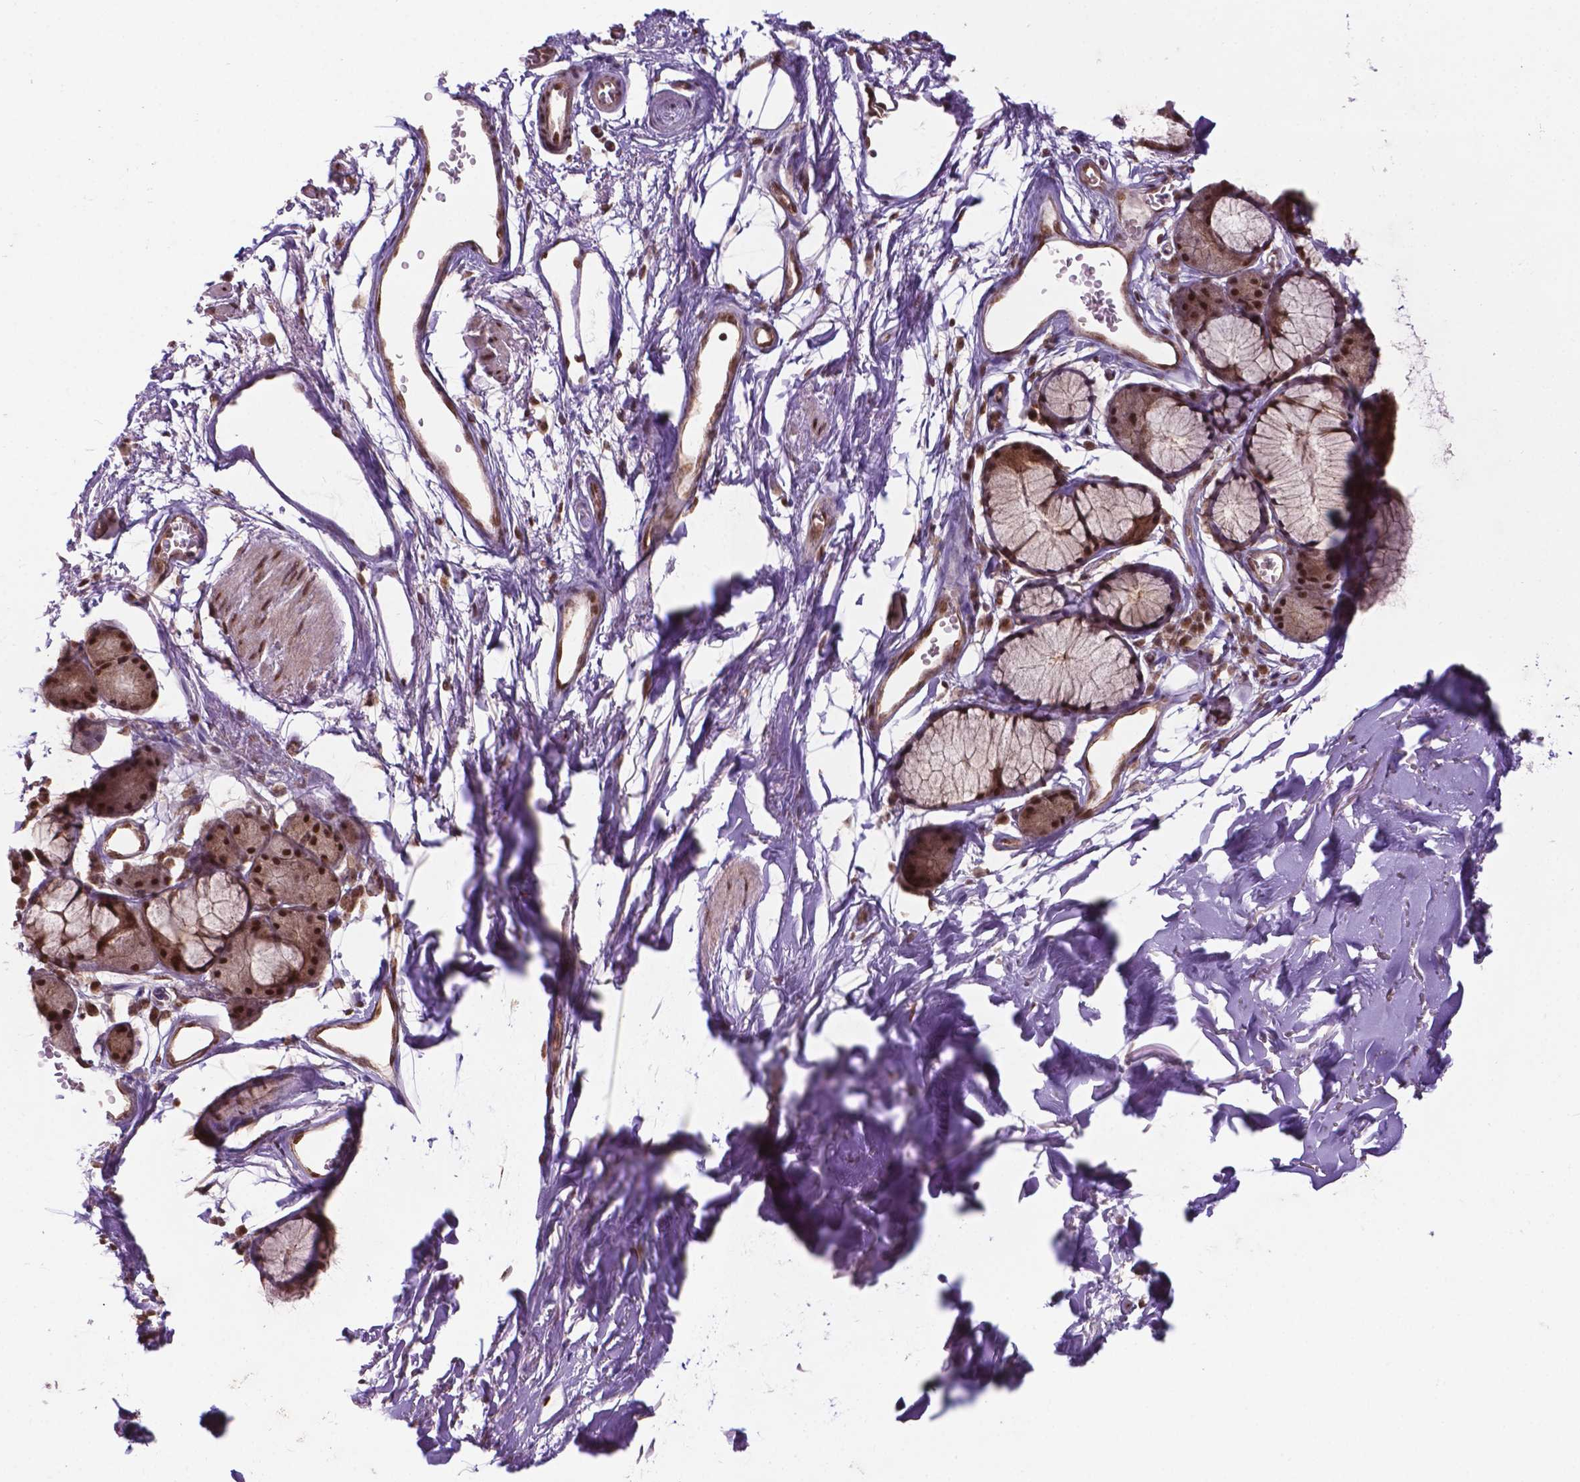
{"staining": {"intensity": "negative", "quantity": "none", "location": "none"}, "tissue": "adipose tissue", "cell_type": "Adipocytes", "image_type": "normal", "snomed": [{"axis": "morphology", "description": "Normal tissue, NOS"}, {"axis": "topography", "description": "Cartilage tissue"}, {"axis": "topography", "description": "Bronchus"}], "caption": "A micrograph of human adipose tissue is negative for staining in adipocytes. The staining is performed using DAB brown chromogen with nuclei counter-stained in using hematoxylin.", "gene": "CSNK2A1", "patient": {"sex": "female", "age": 79}}